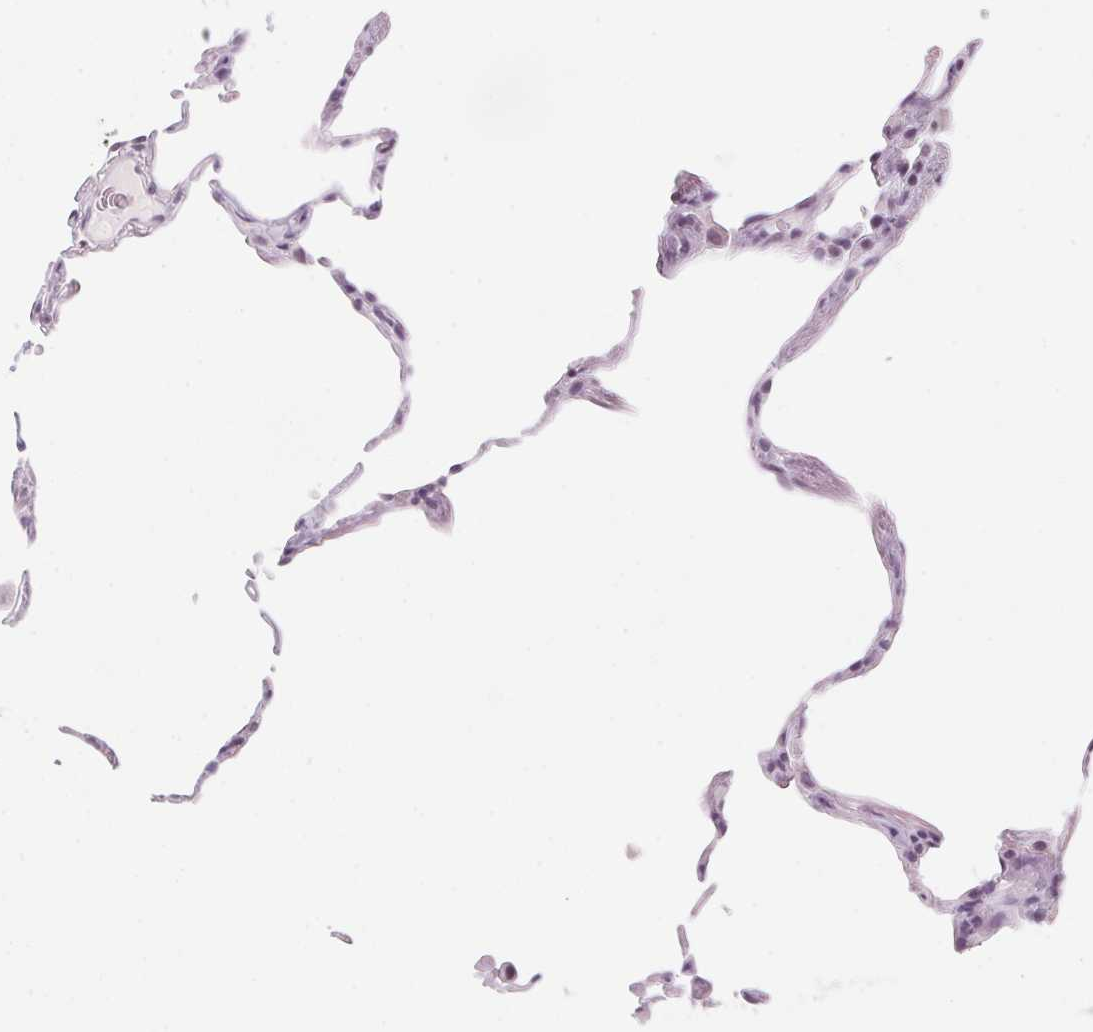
{"staining": {"intensity": "negative", "quantity": "none", "location": "none"}, "tissue": "lung", "cell_type": "Alveolar cells", "image_type": "normal", "snomed": [{"axis": "morphology", "description": "Normal tissue, NOS"}, {"axis": "topography", "description": "Lung"}], "caption": "The IHC photomicrograph has no significant positivity in alveolar cells of lung. Nuclei are stained in blue.", "gene": "ZIC4", "patient": {"sex": "female", "age": 57}}